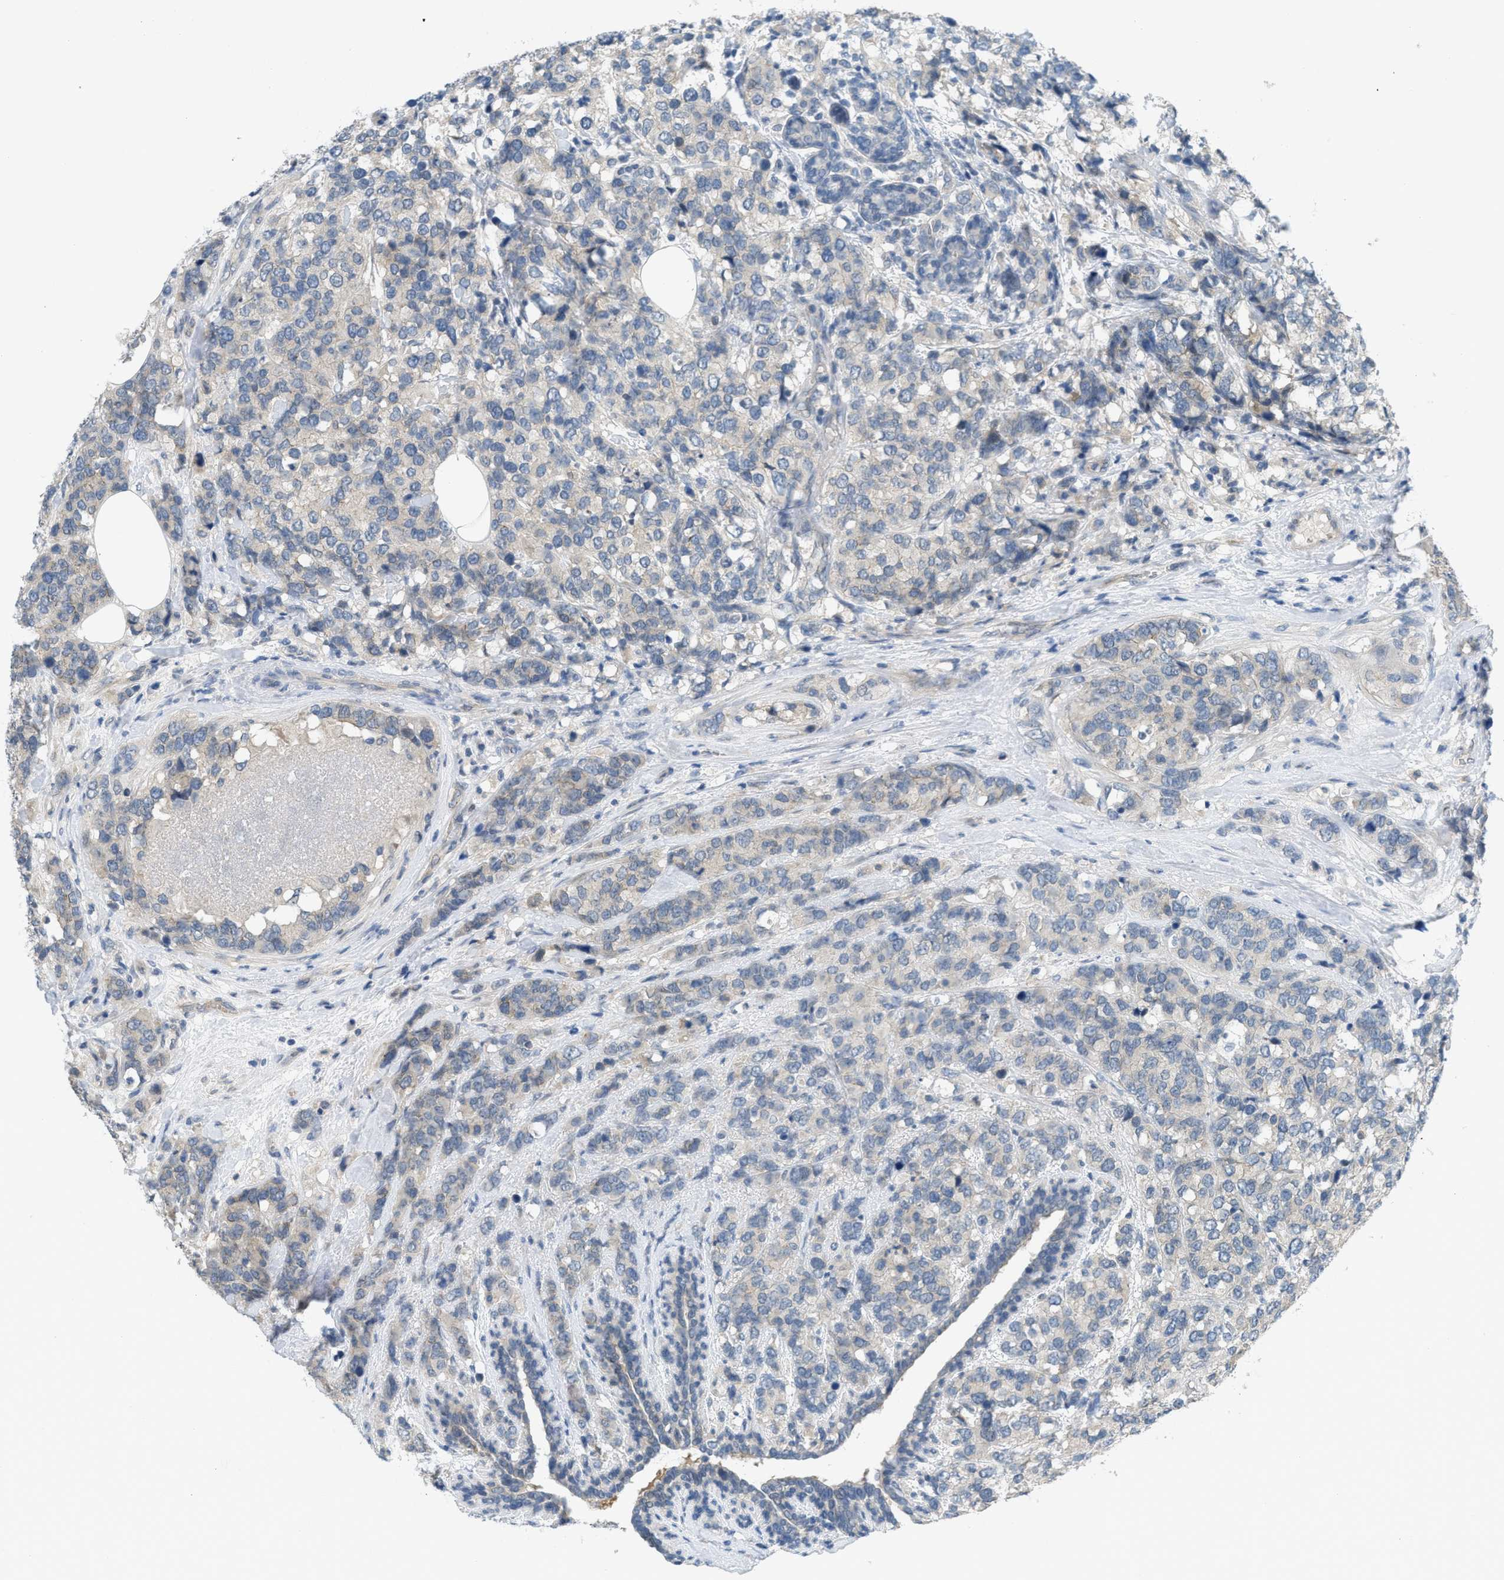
{"staining": {"intensity": "negative", "quantity": "none", "location": "none"}, "tissue": "breast cancer", "cell_type": "Tumor cells", "image_type": "cancer", "snomed": [{"axis": "morphology", "description": "Lobular carcinoma"}, {"axis": "topography", "description": "Breast"}], "caption": "Tumor cells show no significant staining in breast lobular carcinoma. (Brightfield microscopy of DAB (3,3'-diaminobenzidine) immunohistochemistry at high magnification).", "gene": "TNFAIP1", "patient": {"sex": "female", "age": 59}}